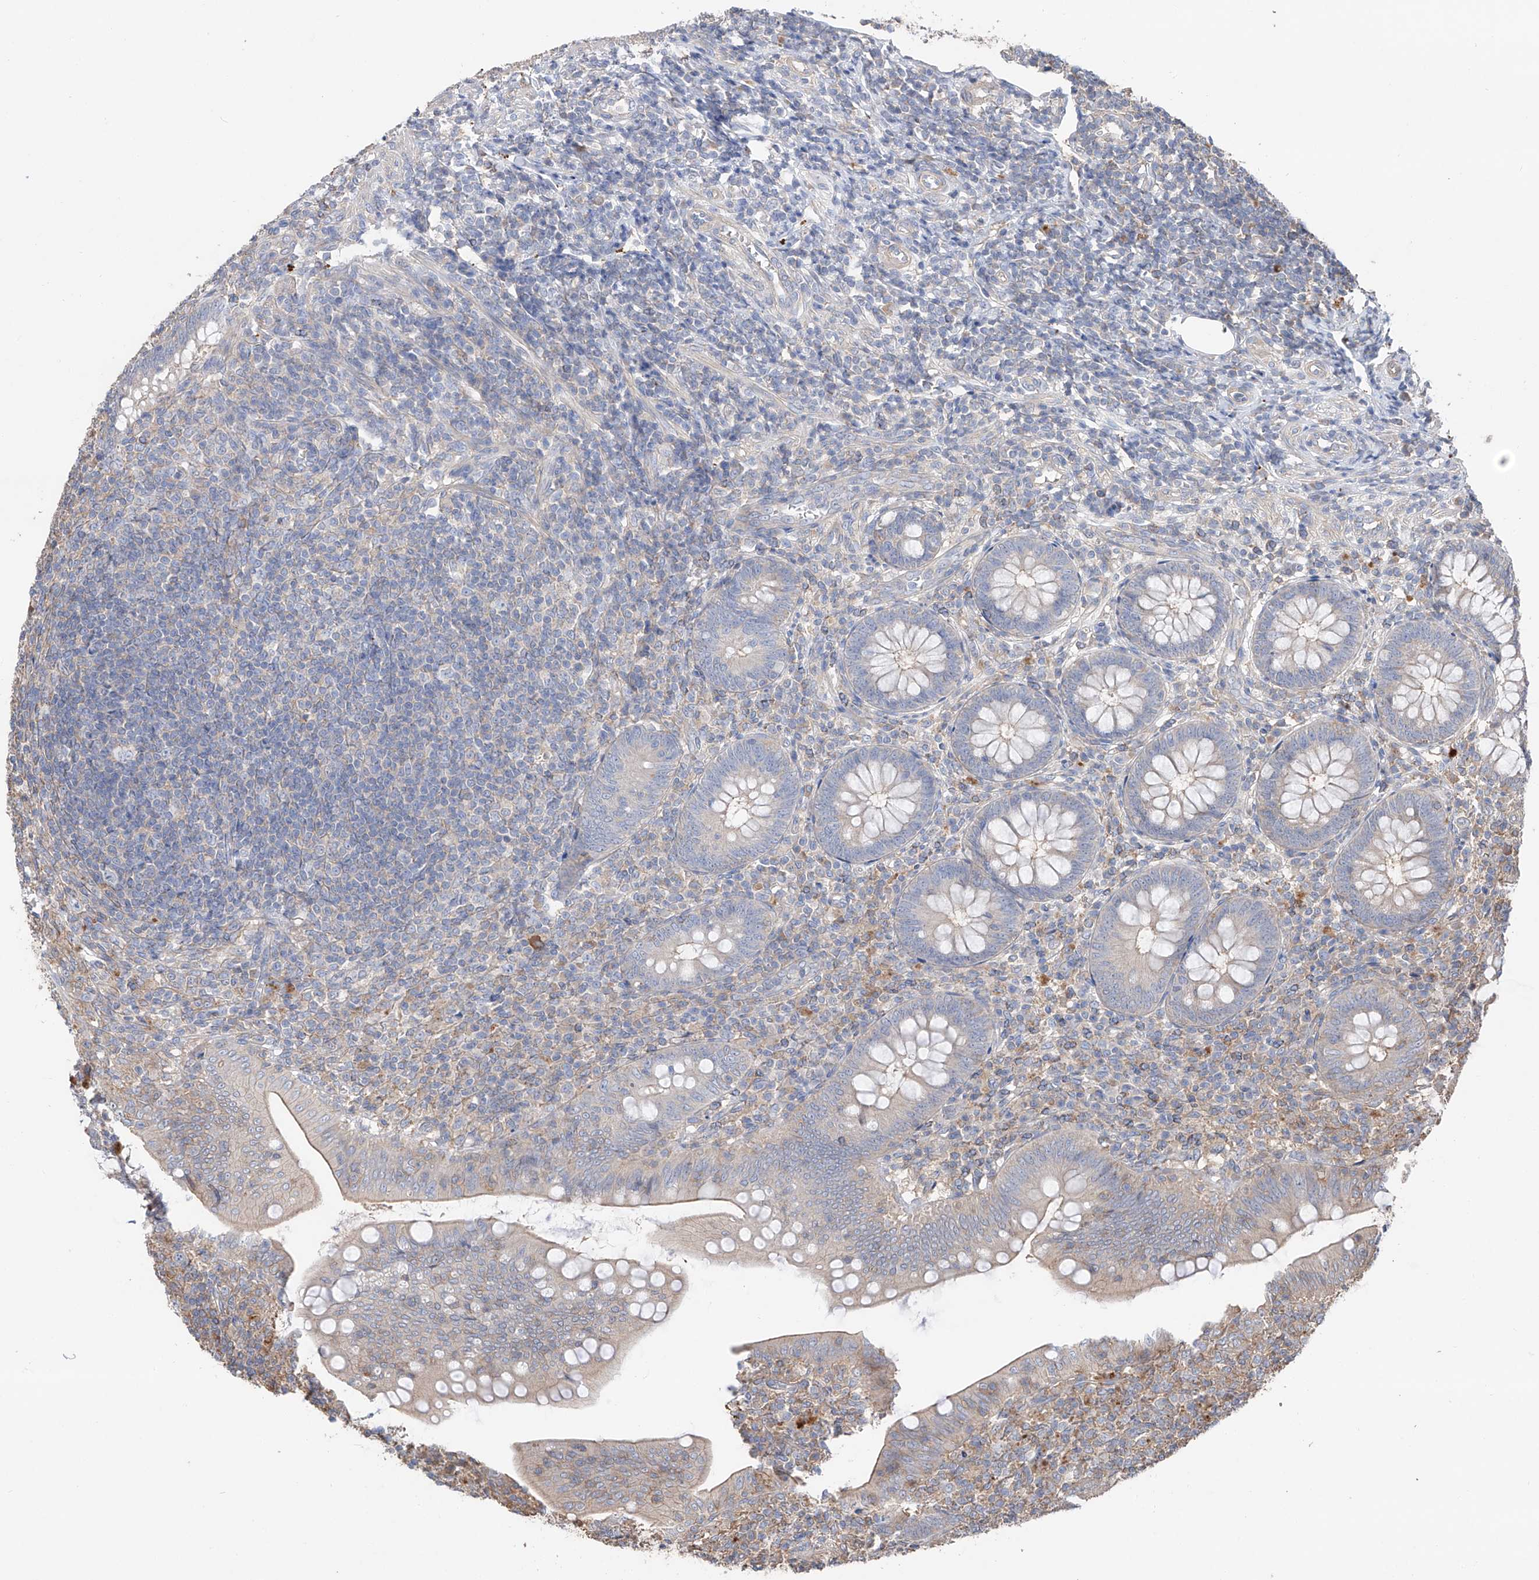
{"staining": {"intensity": "negative", "quantity": "none", "location": "none"}, "tissue": "appendix", "cell_type": "Glandular cells", "image_type": "normal", "snomed": [{"axis": "morphology", "description": "Normal tissue, NOS"}, {"axis": "topography", "description": "Appendix"}], "caption": "Benign appendix was stained to show a protein in brown. There is no significant positivity in glandular cells. (DAB (3,3'-diaminobenzidine) IHC visualized using brightfield microscopy, high magnification).", "gene": "EDN1", "patient": {"sex": "male", "age": 14}}